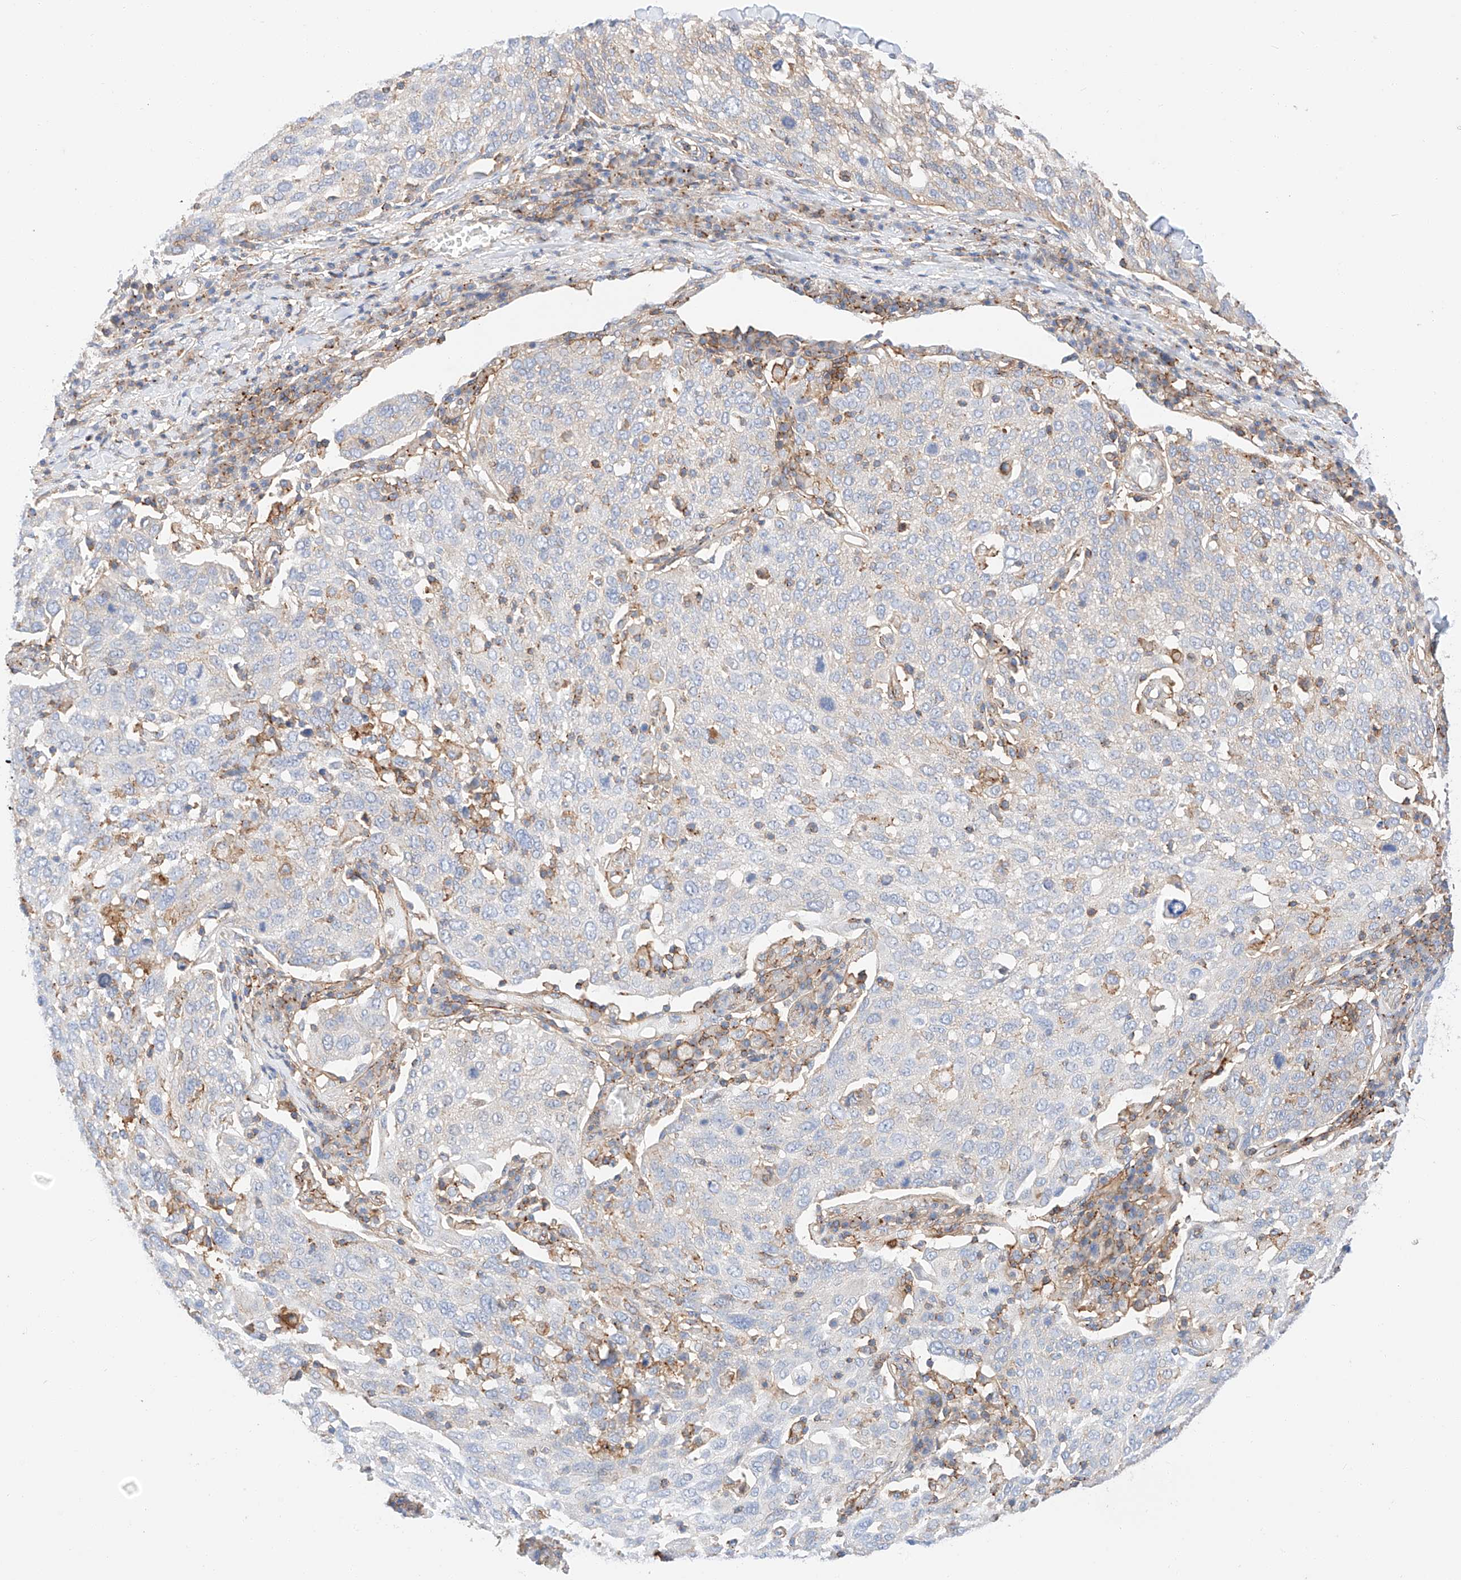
{"staining": {"intensity": "negative", "quantity": "none", "location": "none"}, "tissue": "lung cancer", "cell_type": "Tumor cells", "image_type": "cancer", "snomed": [{"axis": "morphology", "description": "Squamous cell carcinoma, NOS"}, {"axis": "topography", "description": "Lung"}], "caption": "The micrograph demonstrates no significant positivity in tumor cells of lung cancer.", "gene": "HAUS4", "patient": {"sex": "male", "age": 65}}